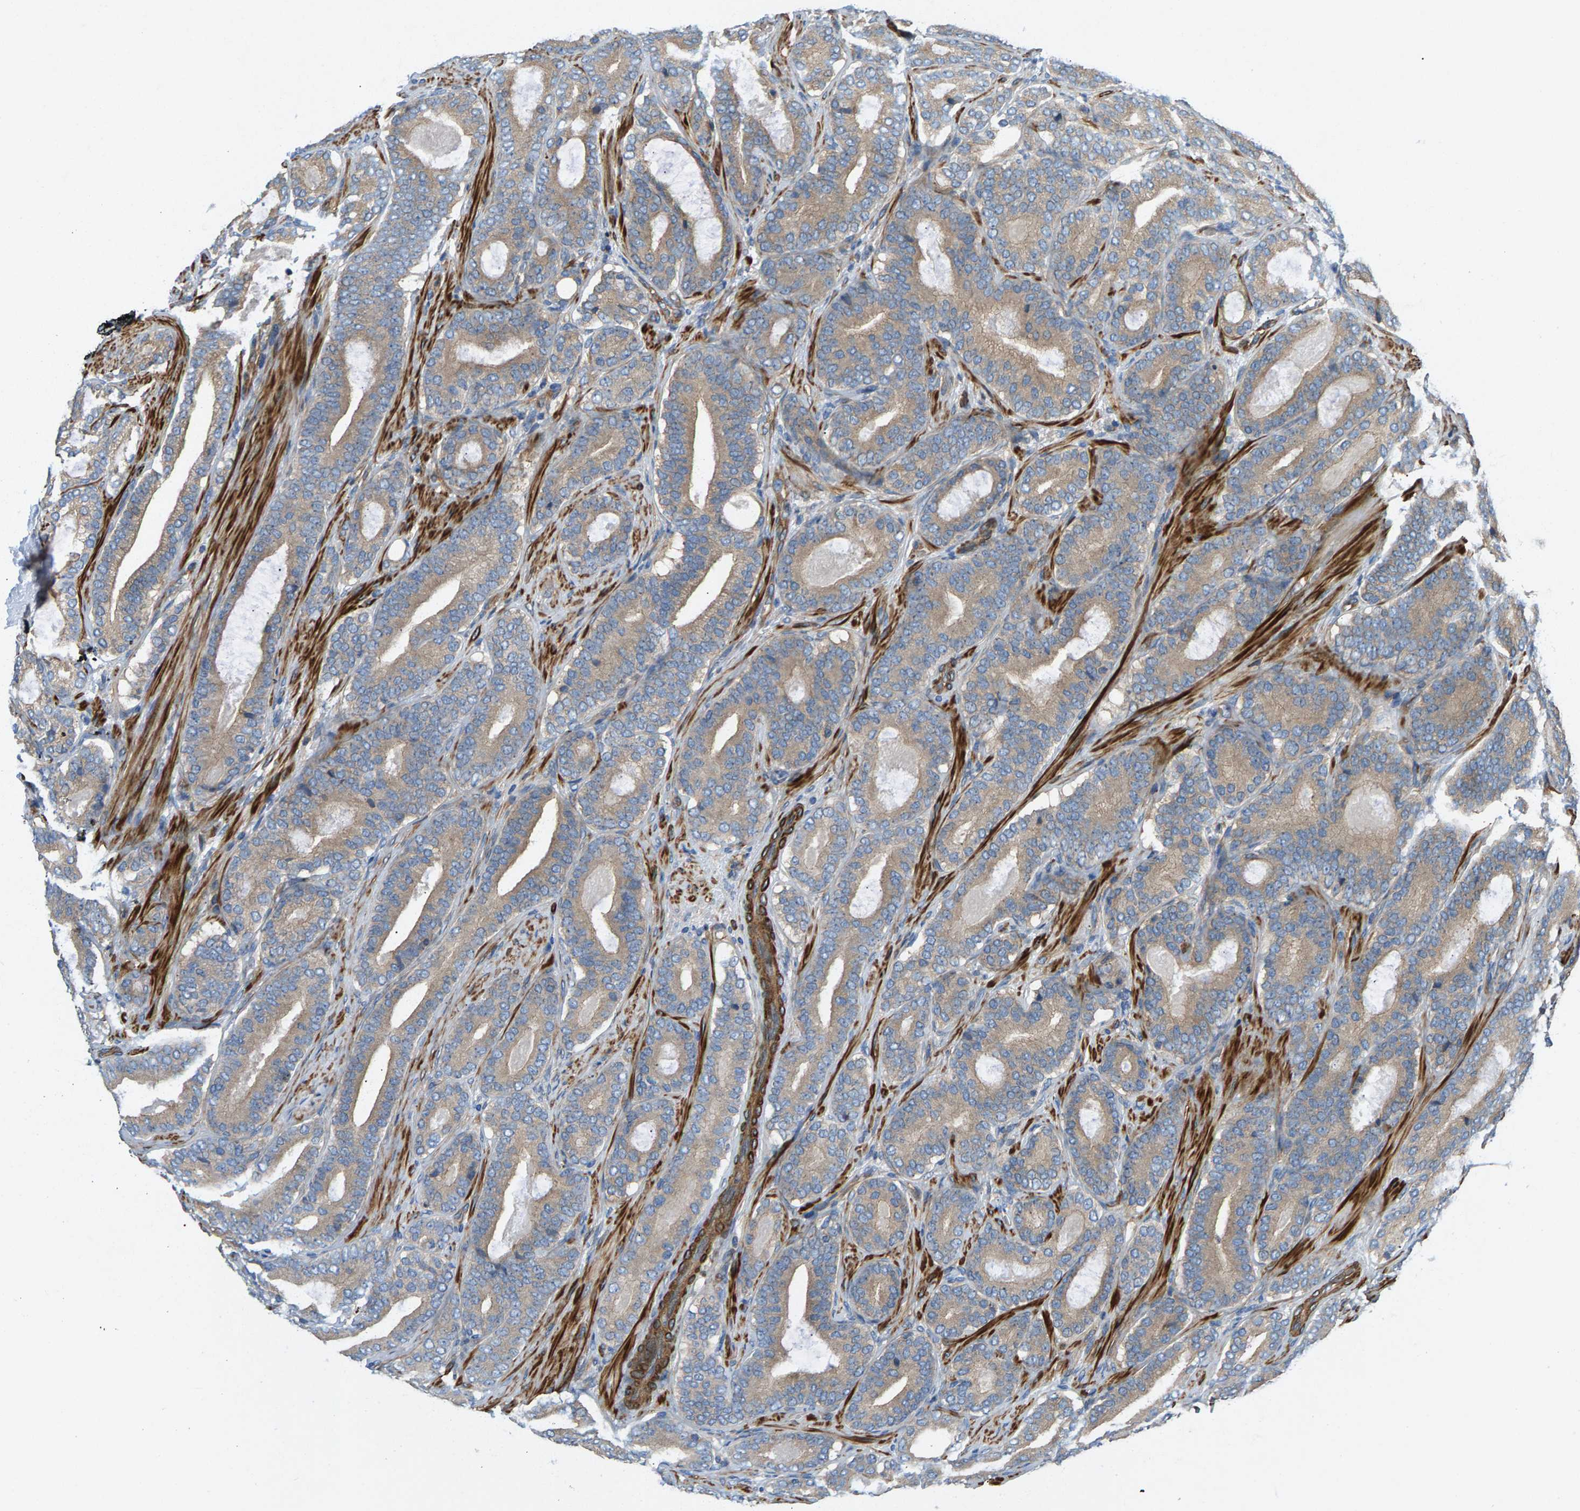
{"staining": {"intensity": "weak", "quantity": ">75%", "location": "cytoplasmic/membranous"}, "tissue": "prostate cancer", "cell_type": "Tumor cells", "image_type": "cancer", "snomed": [{"axis": "morphology", "description": "Adenocarcinoma, High grade"}, {"axis": "topography", "description": "Prostate"}], "caption": "Immunohistochemistry (IHC) (DAB (3,3'-diaminobenzidine)) staining of prostate cancer exhibits weak cytoplasmic/membranous protein expression in approximately >75% of tumor cells. (DAB (3,3'-diaminobenzidine) = brown stain, brightfield microscopy at high magnification).", "gene": "PDCL", "patient": {"sex": "male", "age": 60}}